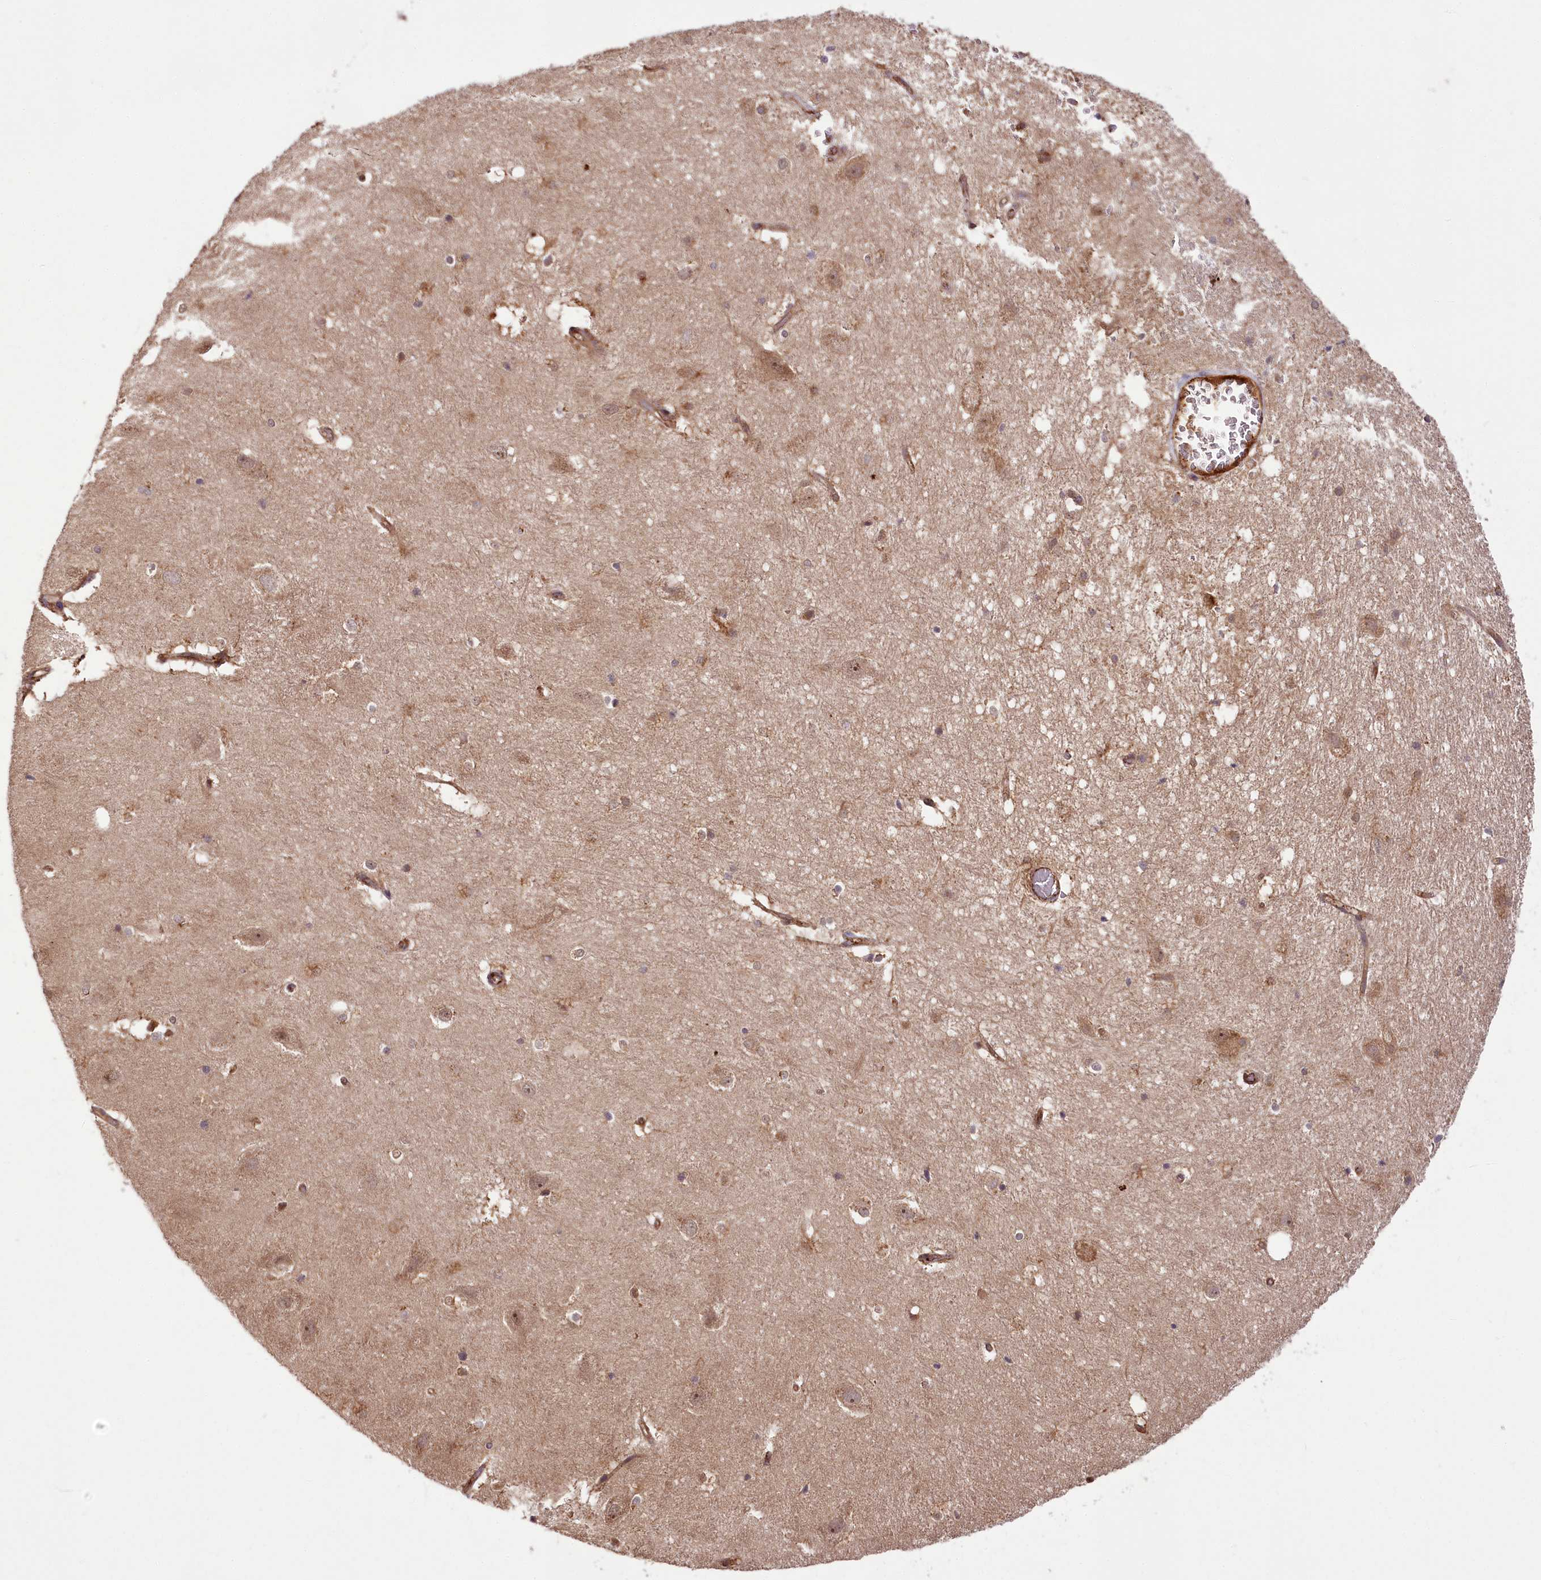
{"staining": {"intensity": "moderate", "quantity": "<25%", "location": "cytoplasmic/membranous,nuclear"}, "tissue": "hippocampus", "cell_type": "Glial cells", "image_type": "normal", "snomed": [{"axis": "morphology", "description": "Normal tissue, NOS"}, {"axis": "topography", "description": "Hippocampus"}], "caption": "Approximately <25% of glial cells in unremarkable human hippocampus reveal moderate cytoplasmic/membranous,nuclear protein staining as visualized by brown immunohistochemical staining.", "gene": "CARD19", "patient": {"sex": "female", "age": 52}}